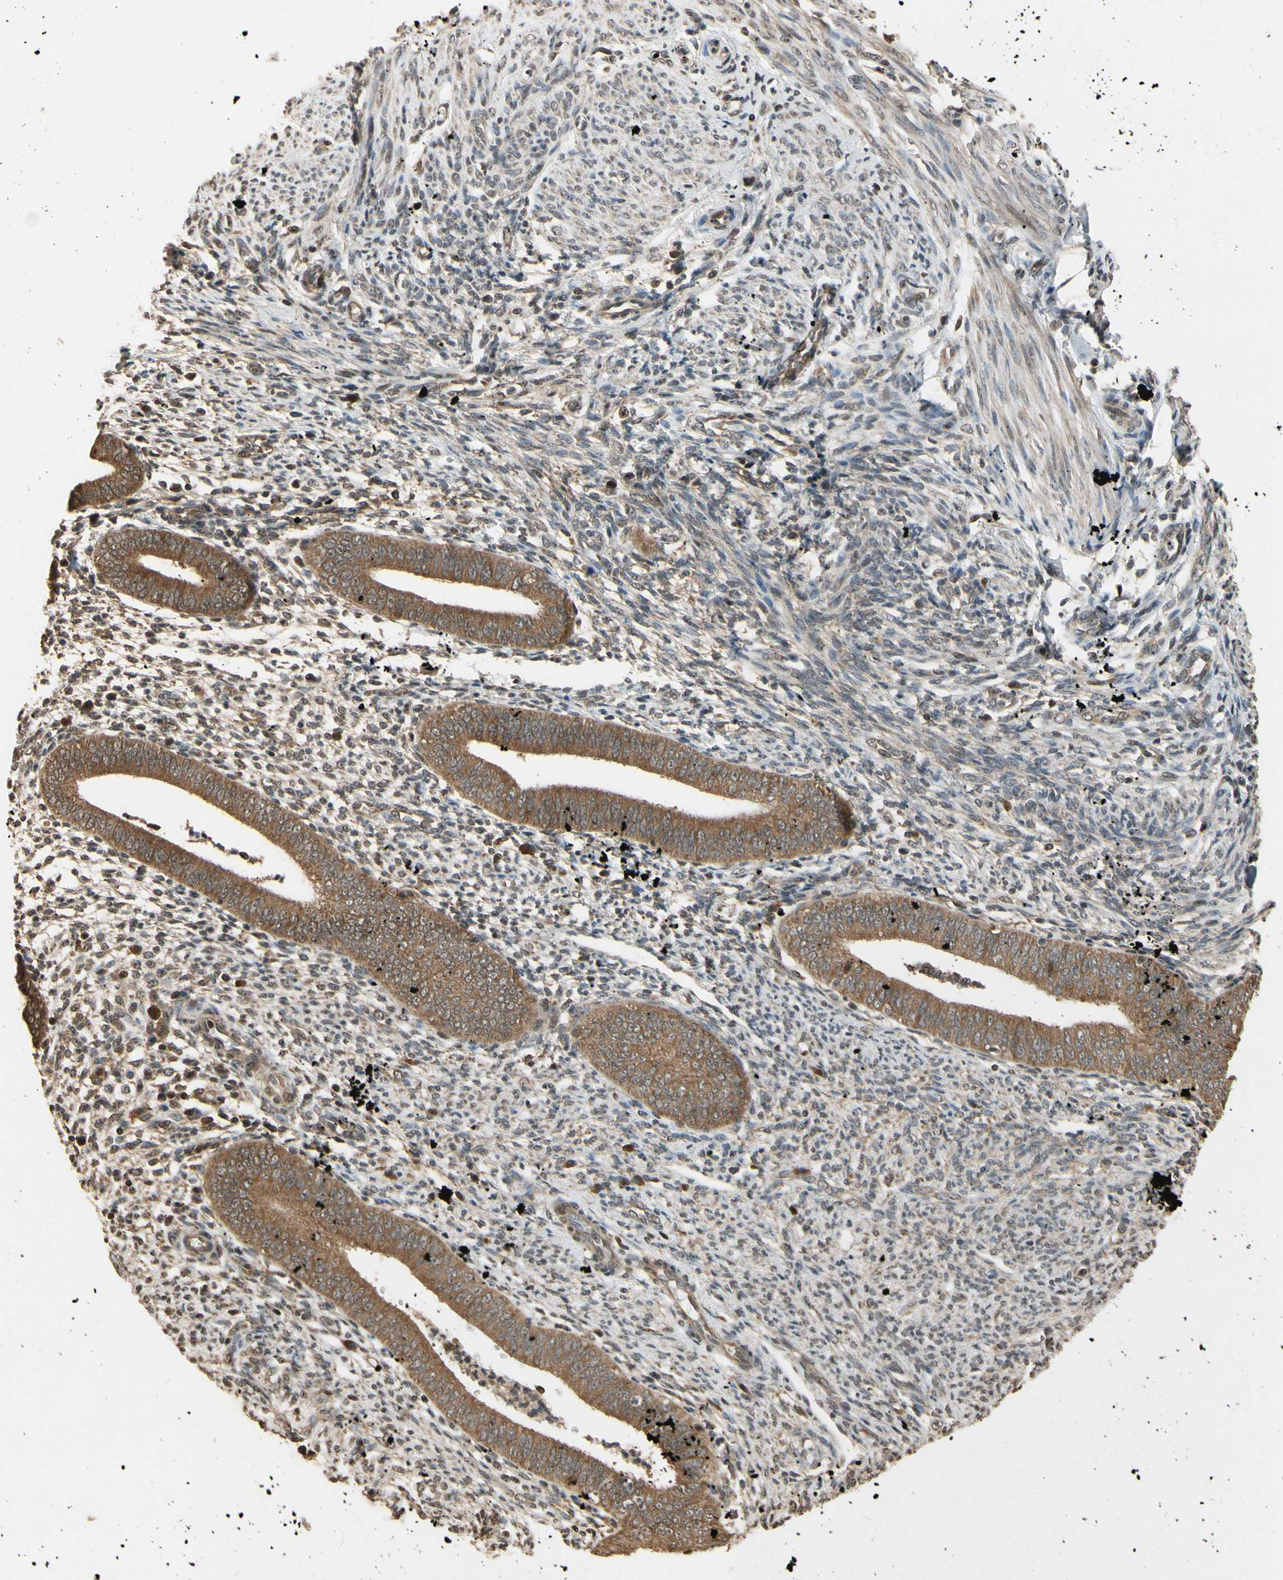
{"staining": {"intensity": "moderate", "quantity": "25%-75%", "location": "cytoplasmic/membranous"}, "tissue": "endometrium", "cell_type": "Cells in endometrial stroma", "image_type": "normal", "snomed": [{"axis": "morphology", "description": "Normal tissue, NOS"}, {"axis": "topography", "description": "Endometrium"}], "caption": "Immunohistochemistry (IHC) photomicrograph of unremarkable endometrium: endometrium stained using IHC shows medium levels of moderate protein expression localized specifically in the cytoplasmic/membranous of cells in endometrial stroma, appearing as a cytoplasmic/membranous brown color.", "gene": "TMEM230", "patient": {"sex": "female", "age": 35}}